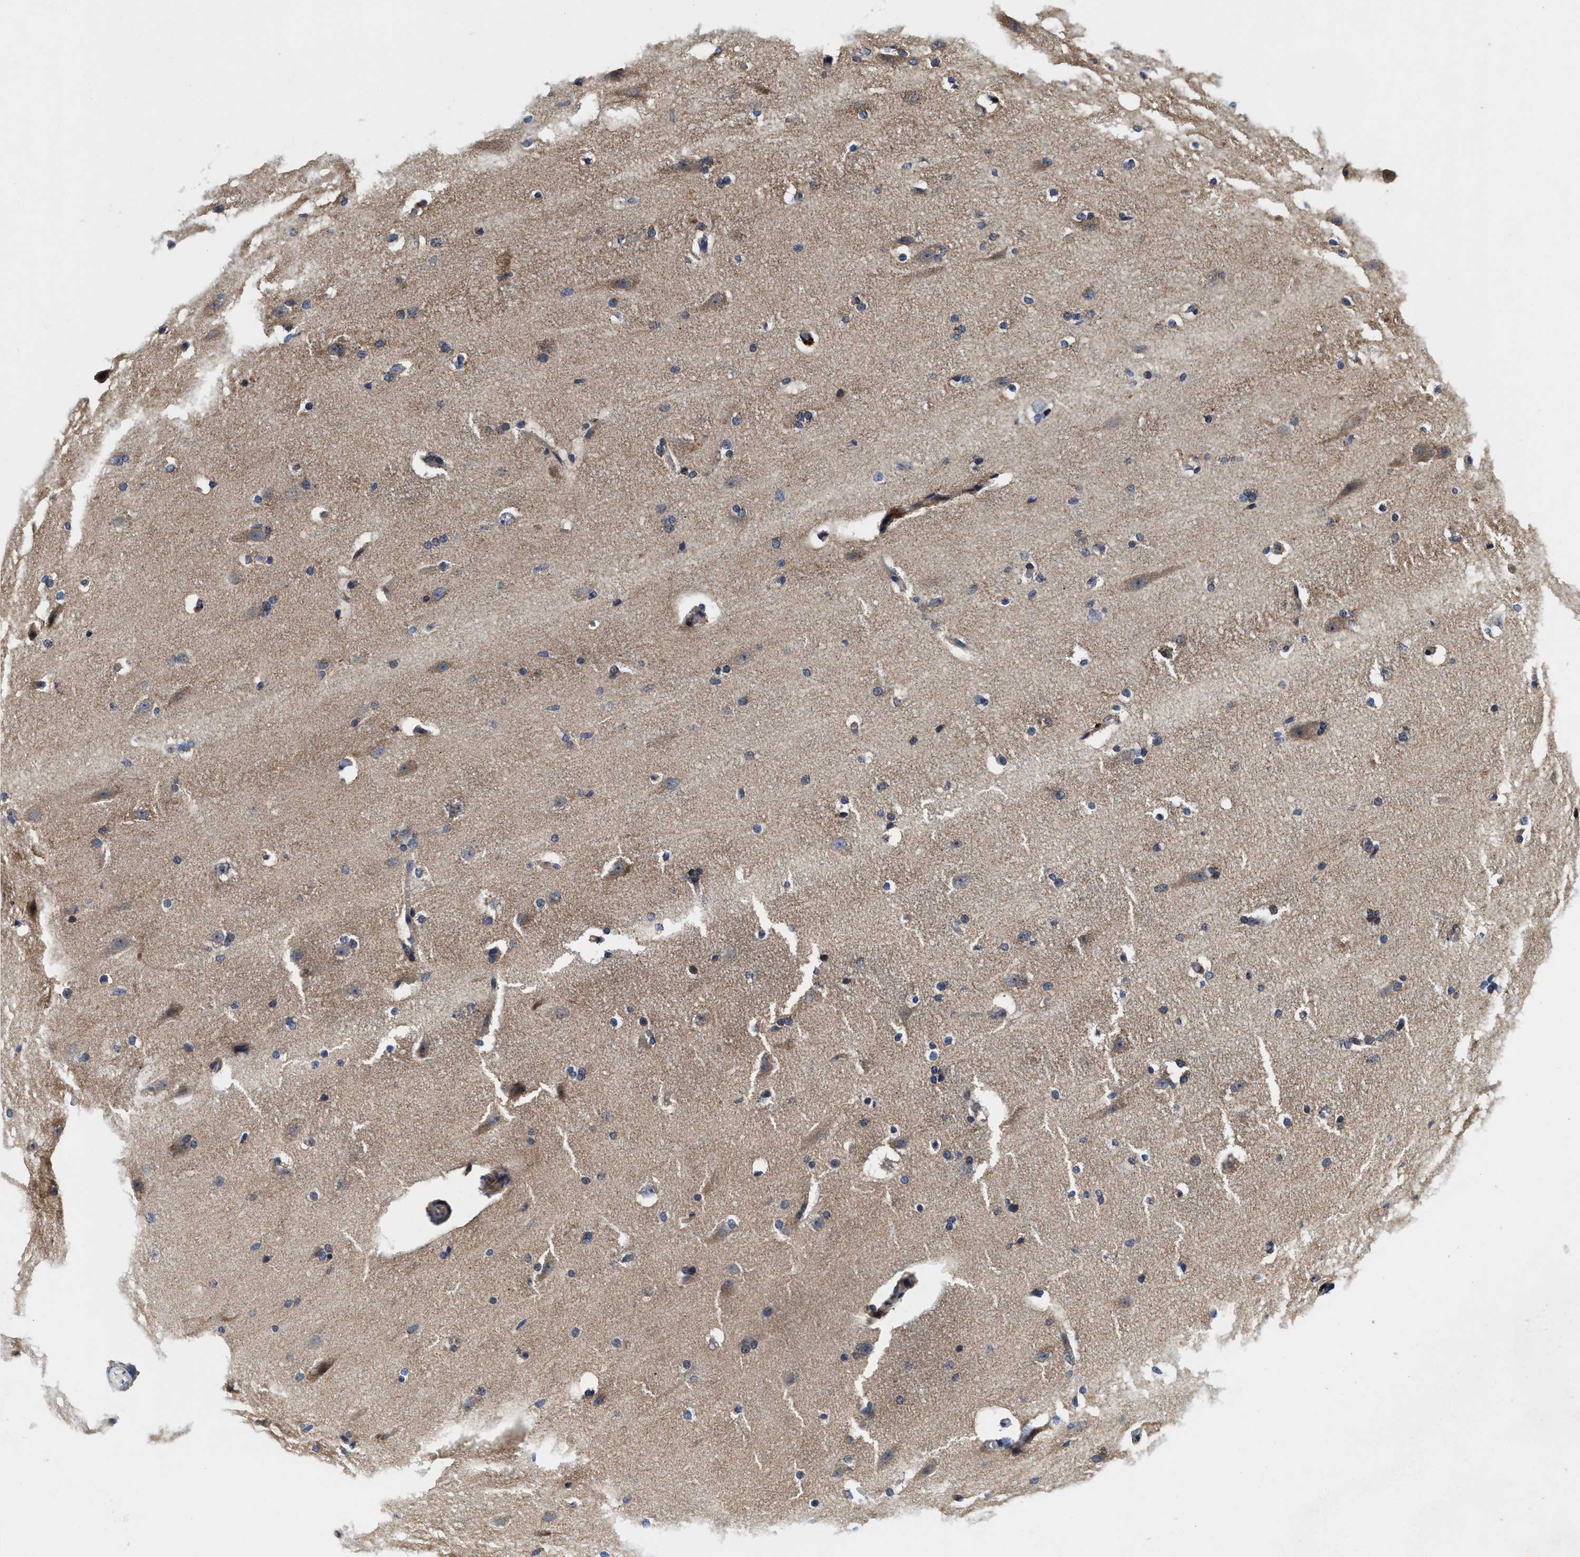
{"staining": {"intensity": "weak", "quantity": ">75%", "location": "cytoplasmic/membranous"}, "tissue": "cerebral cortex", "cell_type": "Endothelial cells", "image_type": "normal", "snomed": [{"axis": "morphology", "description": "Normal tissue, NOS"}, {"axis": "topography", "description": "Cerebral cortex"}, {"axis": "topography", "description": "Hippocampus"}], "caption": "A brown stain labels weak cytoplasmic/membranous positivity of a protein in endothelial cells of benign cerebral cortex.", "gene": "SCYL2", "patient": {"sex": "female", "age": 19}}